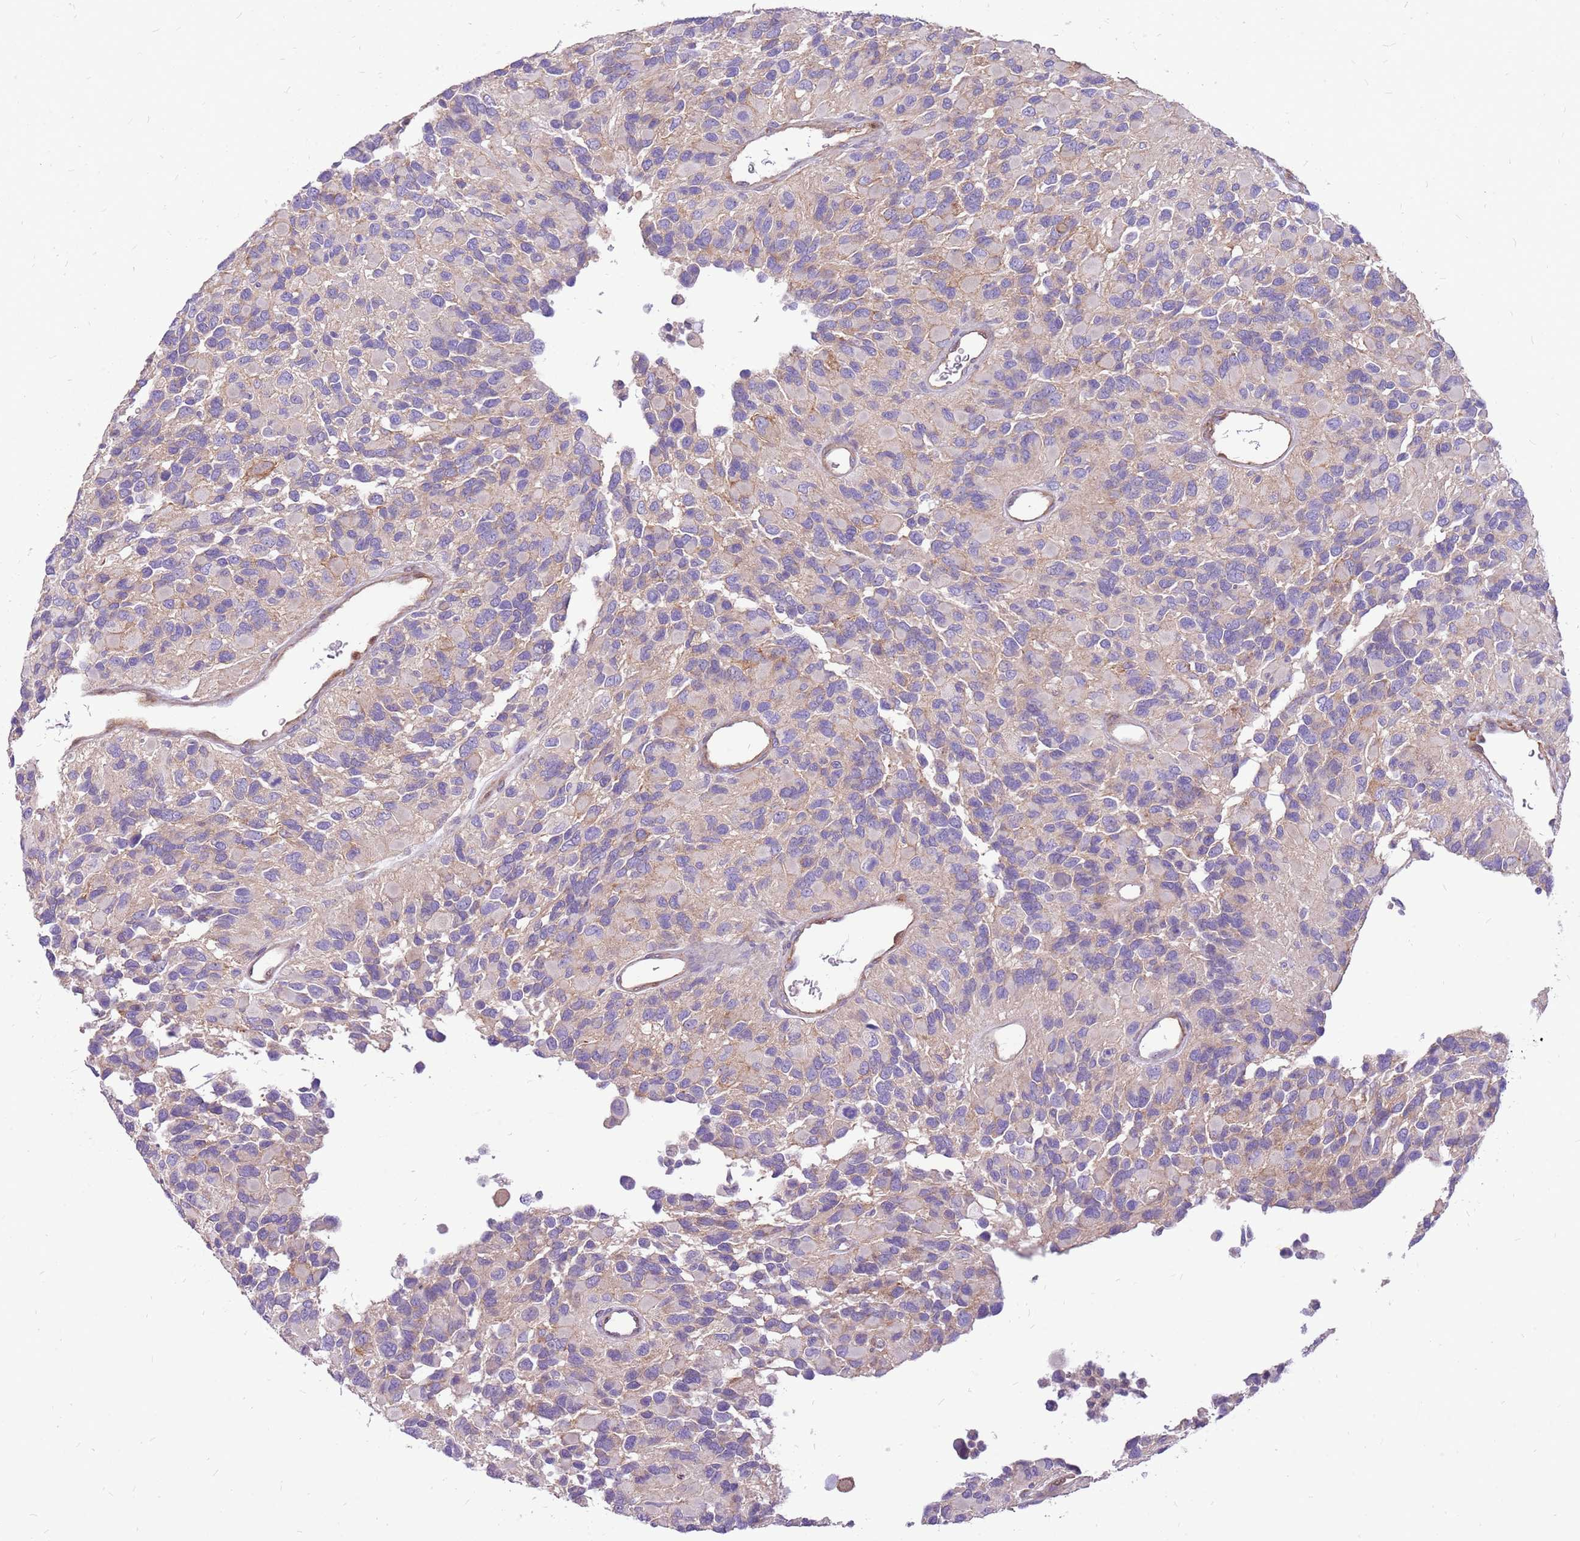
{"staining": {"intensity": "negative", "quantity": "none", "location": "none"}, "tissue": "glioma", "cell_type": "Tumor cells", "image_type": "cancer", "snomed": [{"axis": "morphology", "description": "Glioma, malignant, High grade"}, {"axis": "topography", "description": "Brain"}], "caption": "A micrograph of human malignant high-grade glioma is negative for staining in tumor cells. The staining is performed using DAB brown chromogen with nuclei counter-stained in using hematoxylin.", "gene": "WDR90", "patient": {"sex": "male", "age": 77}}